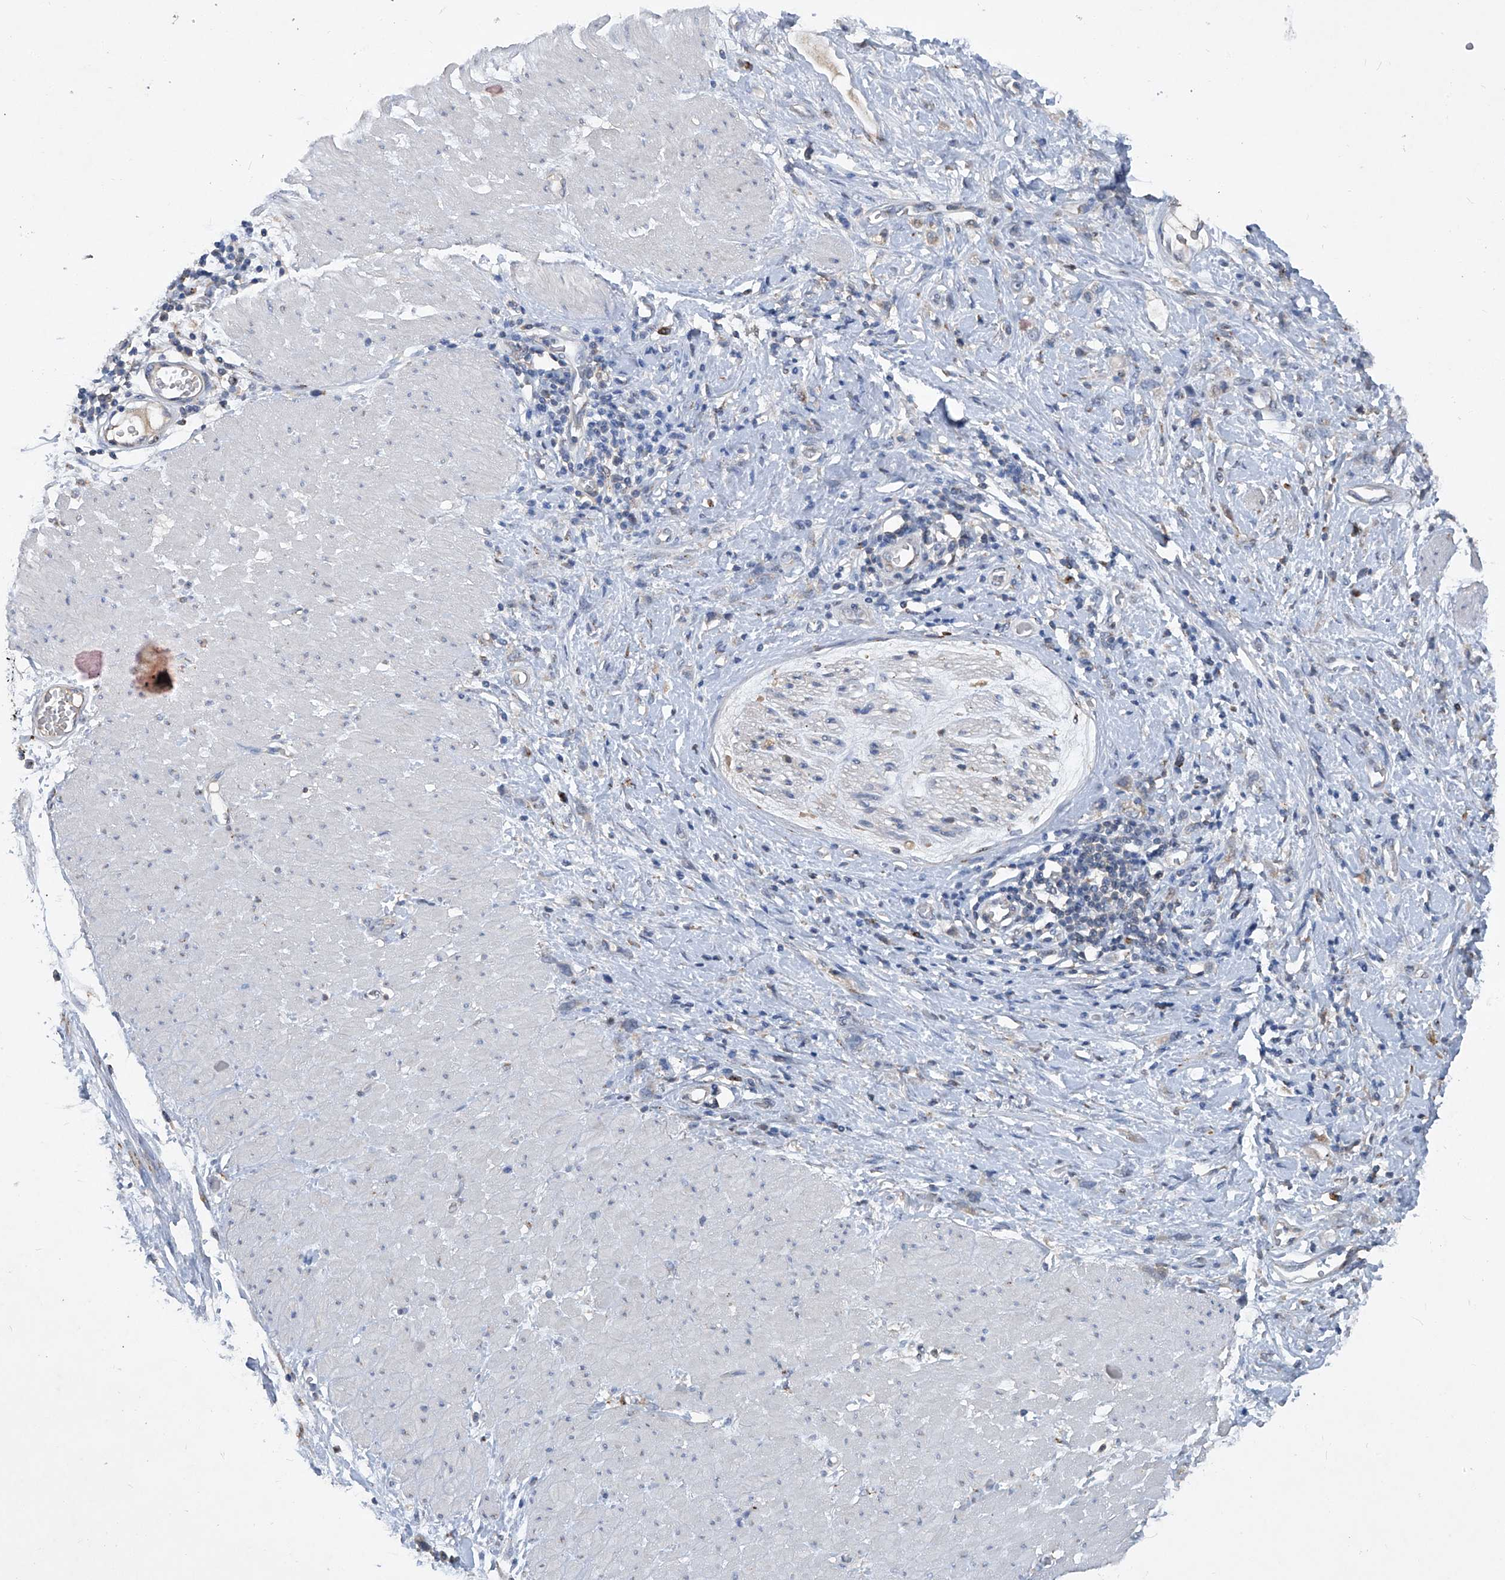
{"staining": {"intensity": "negative", "quantity": "none", "location": "none"}, "tissue": "stomach cancer", "cell_type": "Tumor cells", "image_type": "cancer", "snomed": [{"axis": "morphology", "description": "Adenocarcinoma, NOS"}, {"axis": "topography", "description": "Stomach"}], "caption": "Tumor cells are negative for protein expression in human stomach cancer (adenocarcinoma). (Stains: DAB (3,3'-diaminobenzidine) immunohistochemistry (IHC) with hematoxylin counter stain, Microscopy: brightfield microscopy at high magnification).", "gene": "PCSK5", "patient": {"sex": "female", "age": 76}}